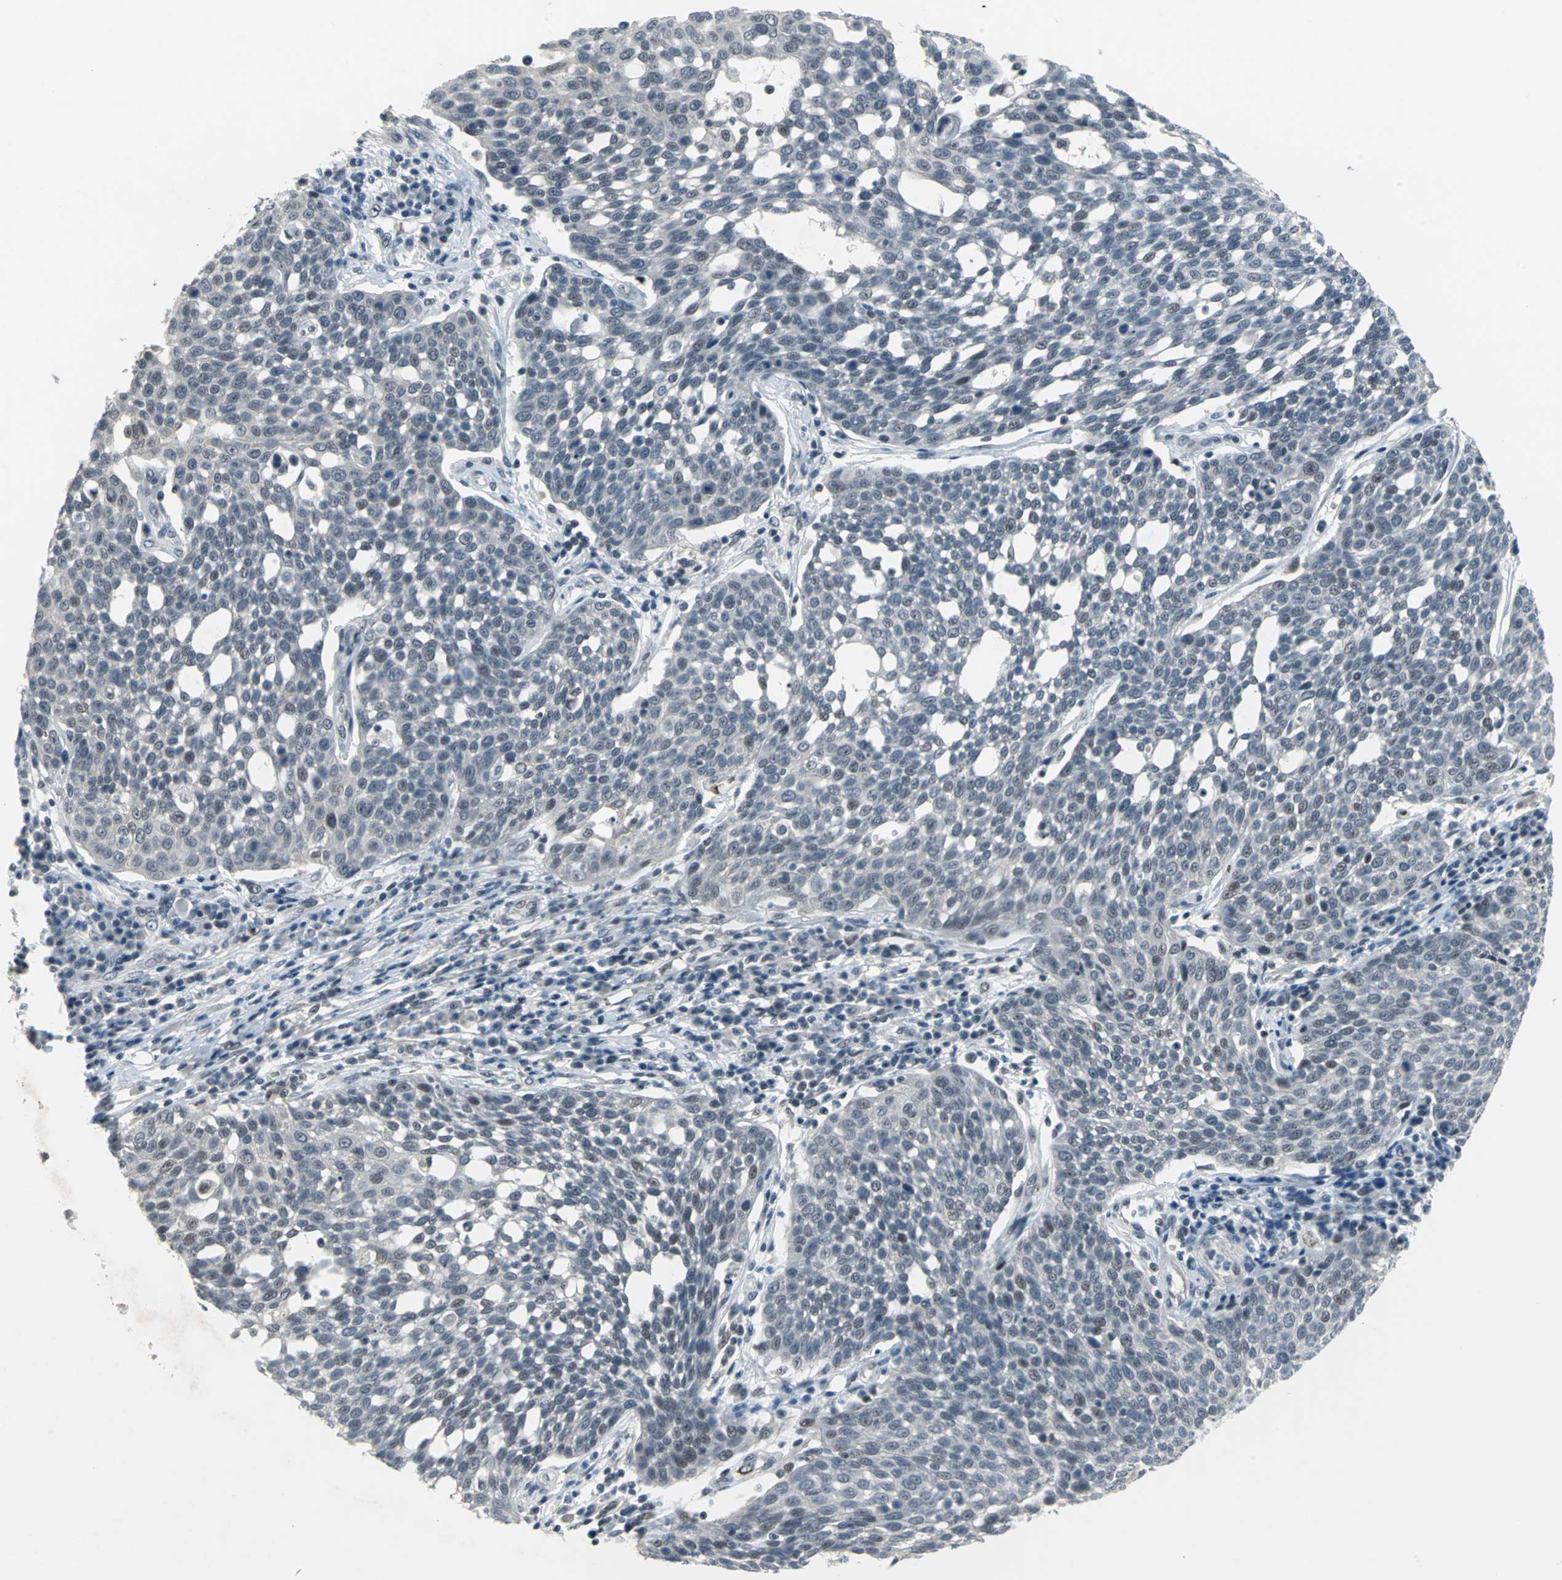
{"staining": {"intensity": "moderate", "quantity": "25%-75%", "location": "nuclear"}, "tissue": "cervical cancer", "cell_type": "Tumor cells", "image_type": "cancer", "snomed": [{"axis": "morphology", "description": "Squamous cell carcinoma, NOS"}, {"axis": "topography", "description": "Cervix"}], "caption": "IHC of squamous cell carcinoma (cervical) reveals medium levels of moderate nuclear staining in about 25%-75% of tumor cells.", "gene": "GLI3", "patient": {"sex": "female", "age": 34}}